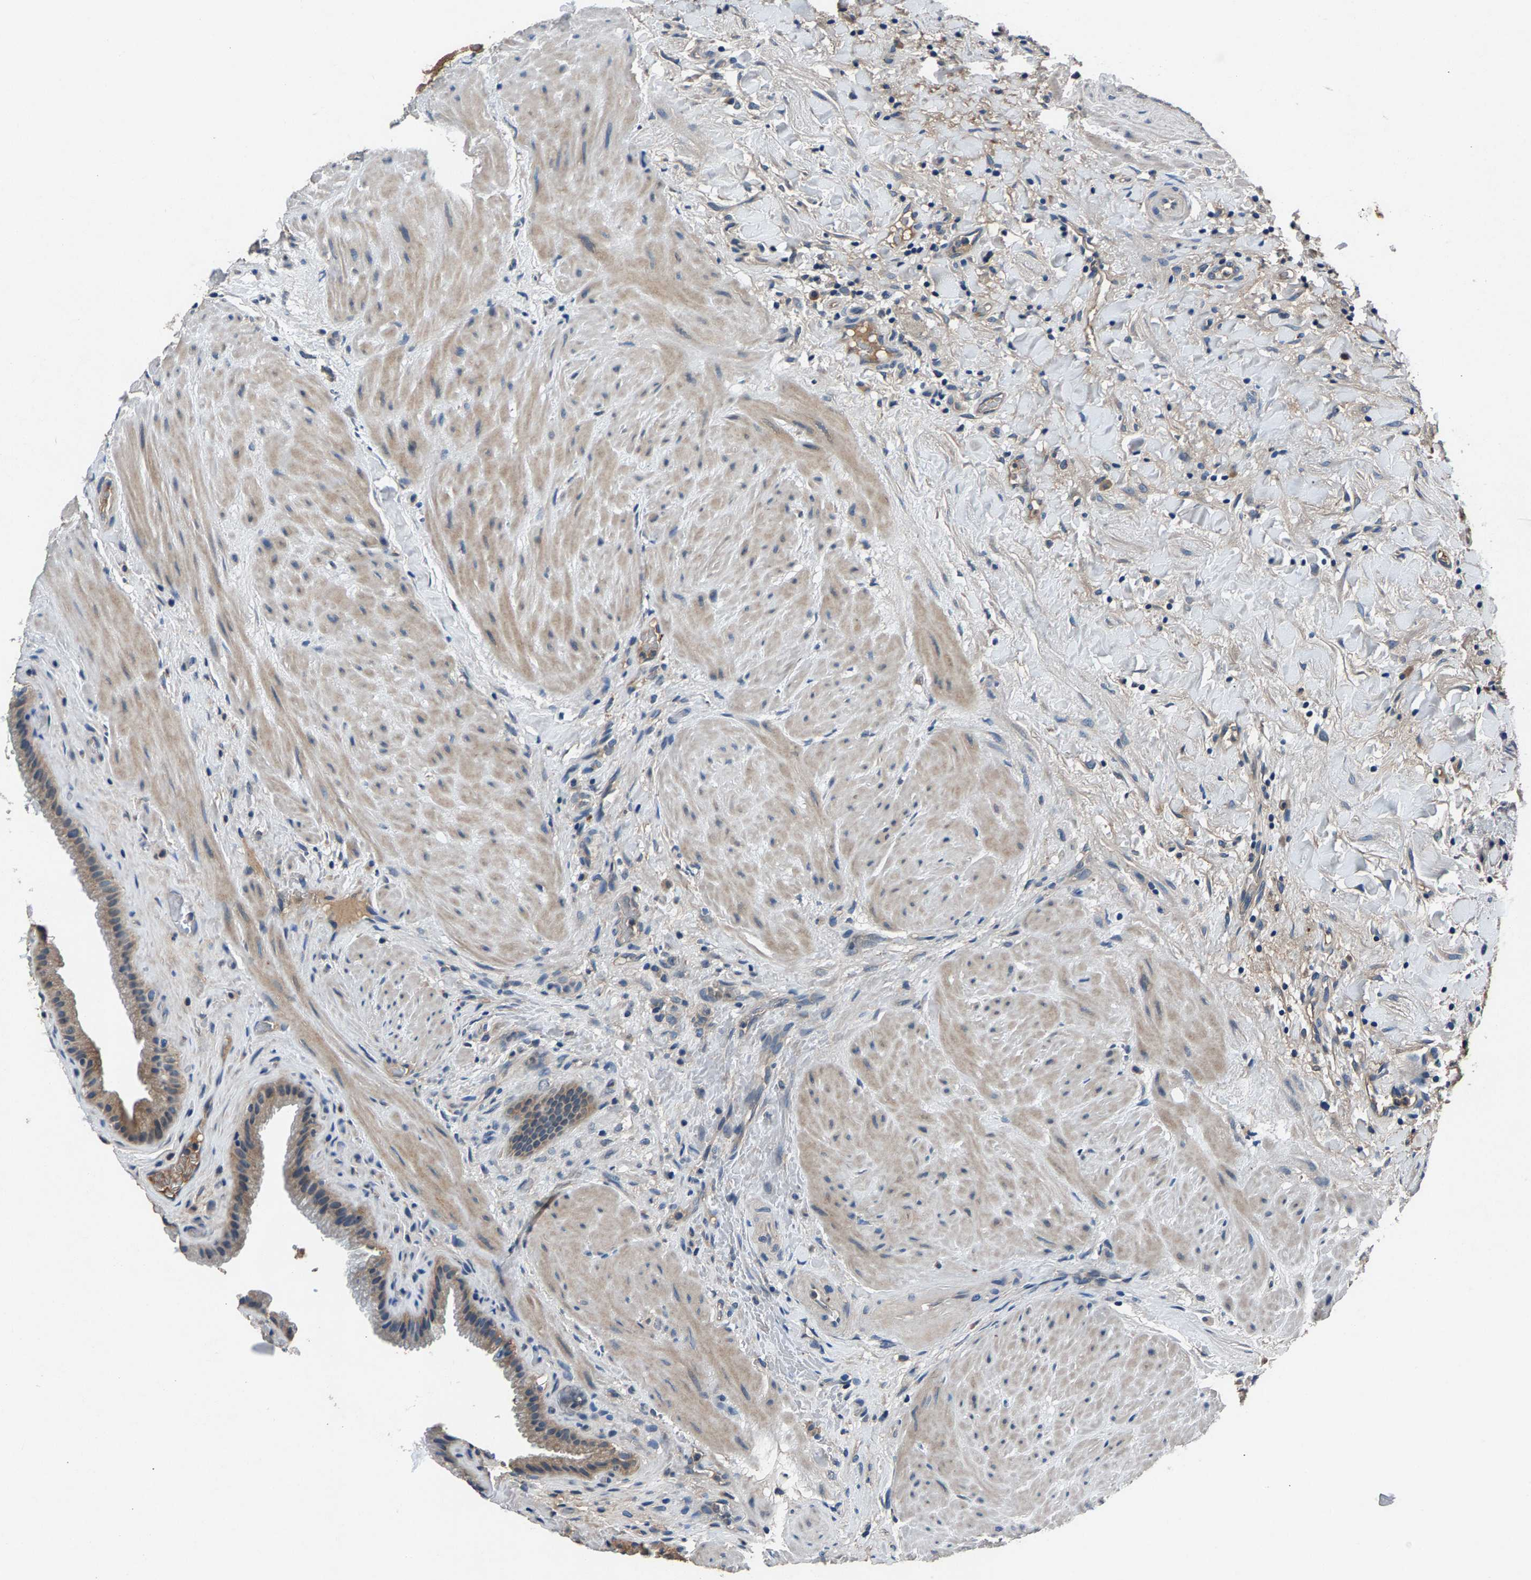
{"staining": {"intensity": "moderate", "quantity": ">75%", "location": "cytoplasmic/membranous"}, "tissue": "gallbladder", "cell_type": "Glandular cells", "image_type": "normal", "snomed": [{"axis": "morphology", "description": "Normal tissue, NOS"}, {"axis": "topography", "description": "Gallbladder"}], "caption": "The micrograph shows a brown stain indicating the presence of a protein in the cytoplasmic/membranous of glandular cells in gallbladder.", "gene": "PRXL2C", "patient": {"sex": "male", "age": 49}}